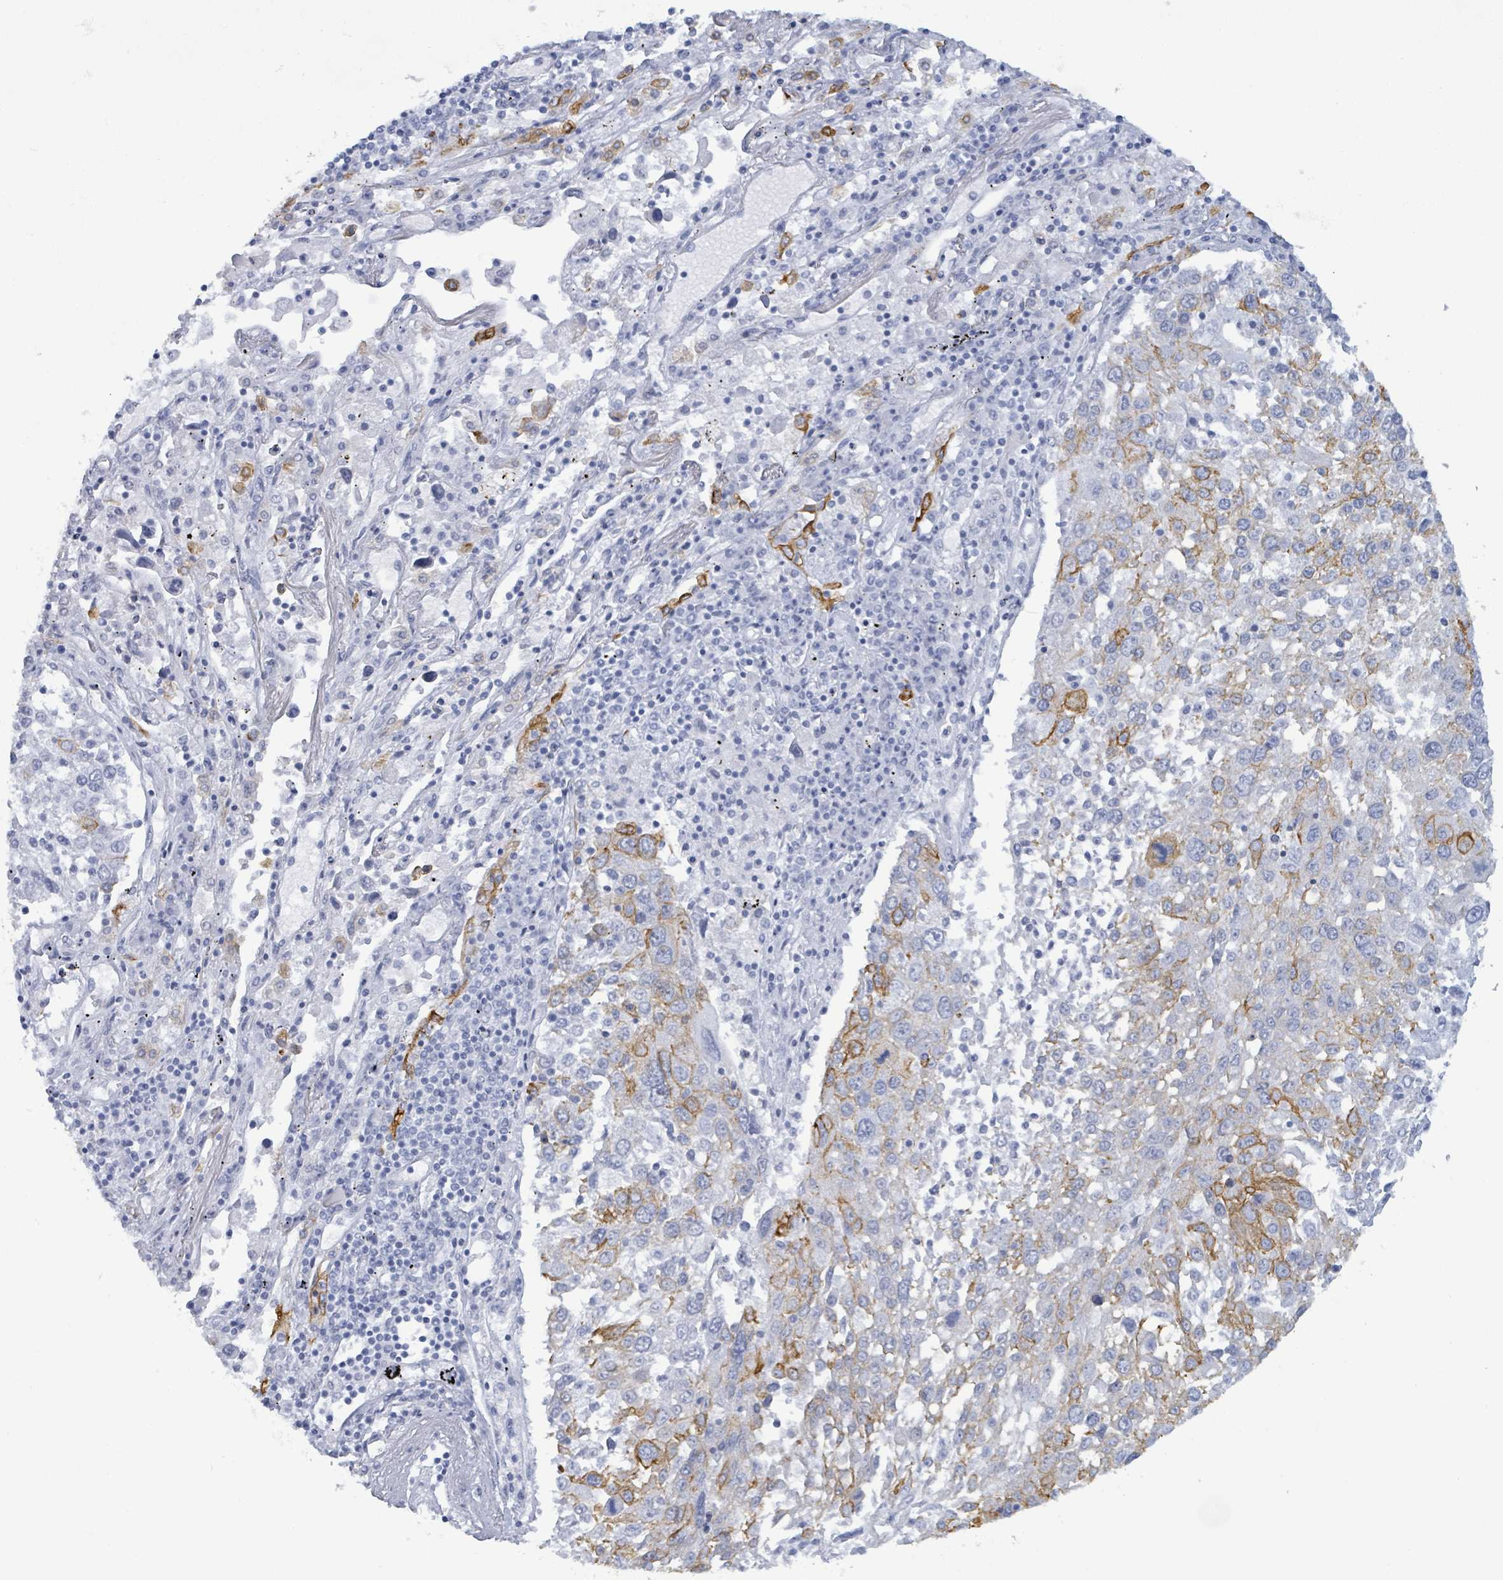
{"staining": {"intensity": "strong", "quantity": "<25%", "location": "cytoplasmic/membranous"}, "tissue": "lung cancer", "cell_type": "Tumor cells", "image_type": "cancer", "snomed": [{"axis": "morphology", "description": "Squamous cell carcinoma, NOS"}, {"axis": "topography", "description": "Lung"}], "caption": "An immunohistochemistry (IHC) micrograph of tumor tissue is shown. Protein staining in brown shows strong cytoplasmic/membranous positivity in lung squamous cell carcinoma within tumor cells.", "gene": "KRT8", "patient": {"sex": "male", "age": 65}}